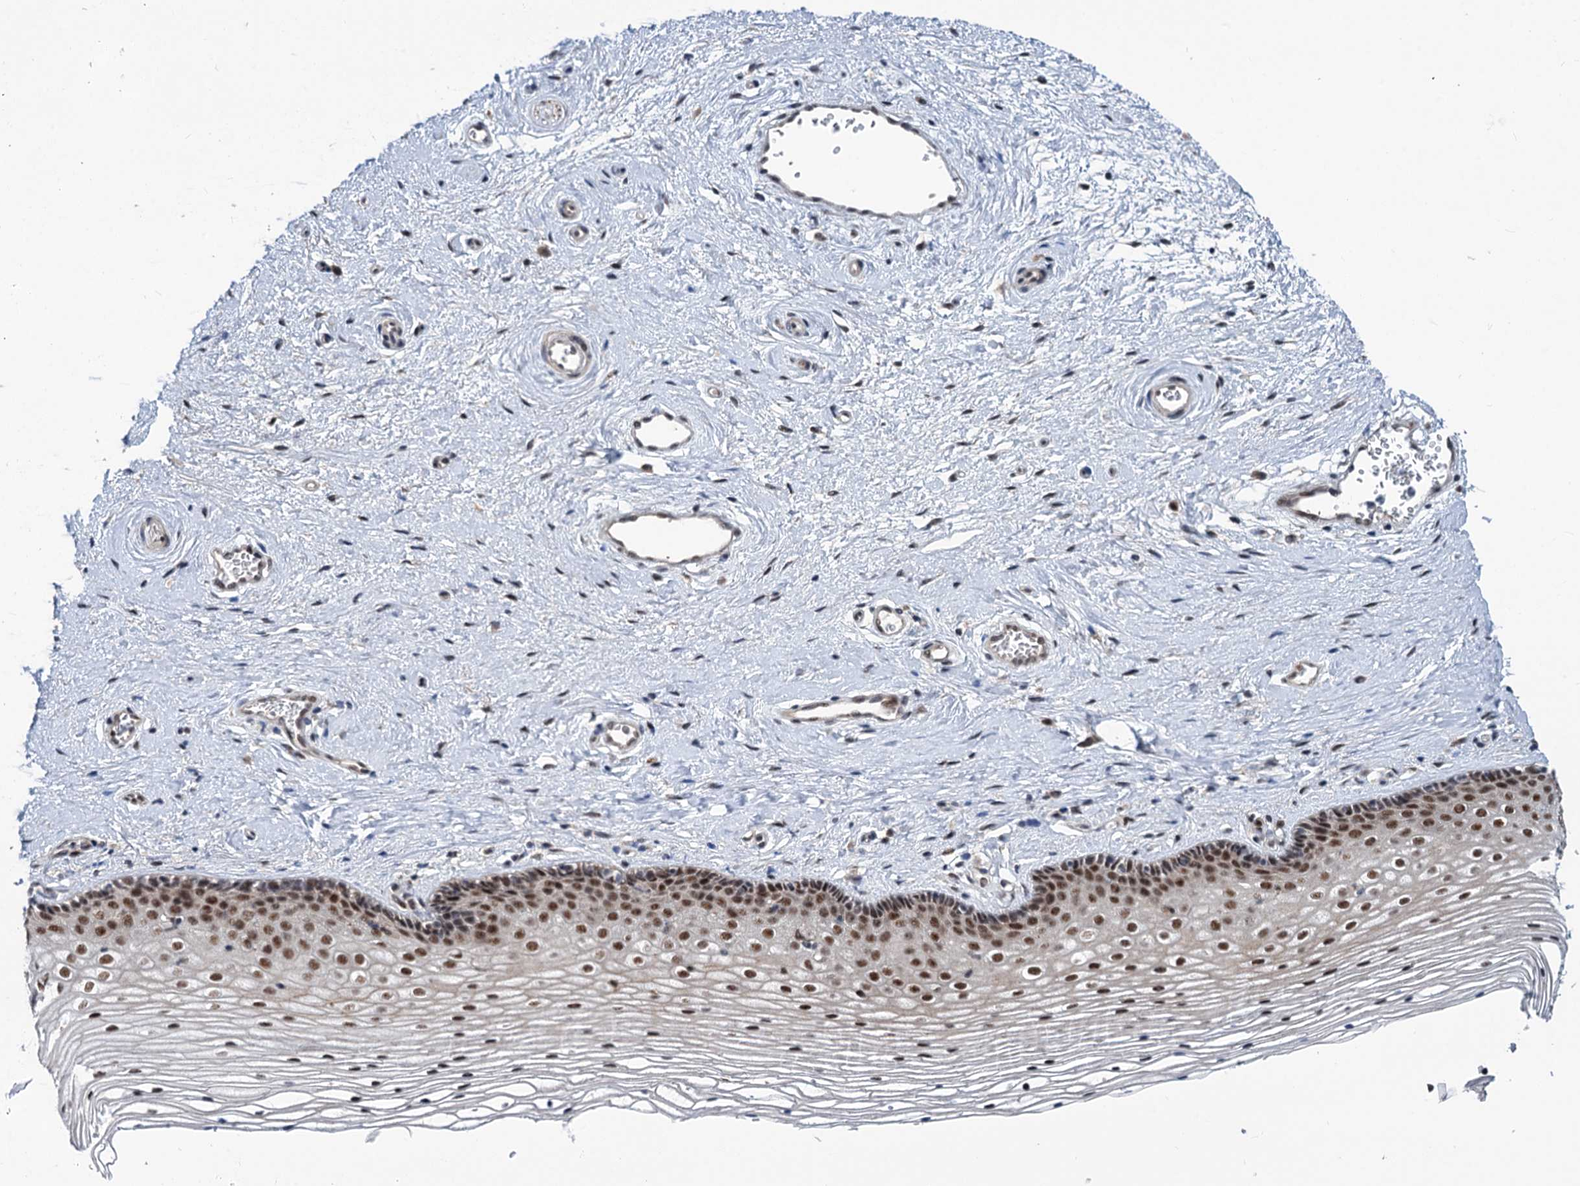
{"staining": {"intensity": "moderate", "quantity": "25%-75%", "location": "nuclear"}, "tissue": "vagina", "cell_type": "Squamous epithelial cells", "image_type": "normal", "snomed": [{"axis": "morphology", "description": "Normal tissue, NOS"}, {"axis": "topography", "description": "Vagina"}], "caption": "About 25%-75% of squamous epithelial cells in benign human vagina display moderate nuclear protein expression as visualized by brown immunohistochemical staining.", "gene": "PHF8", "patient": {"sex": "female", "age": 46}}